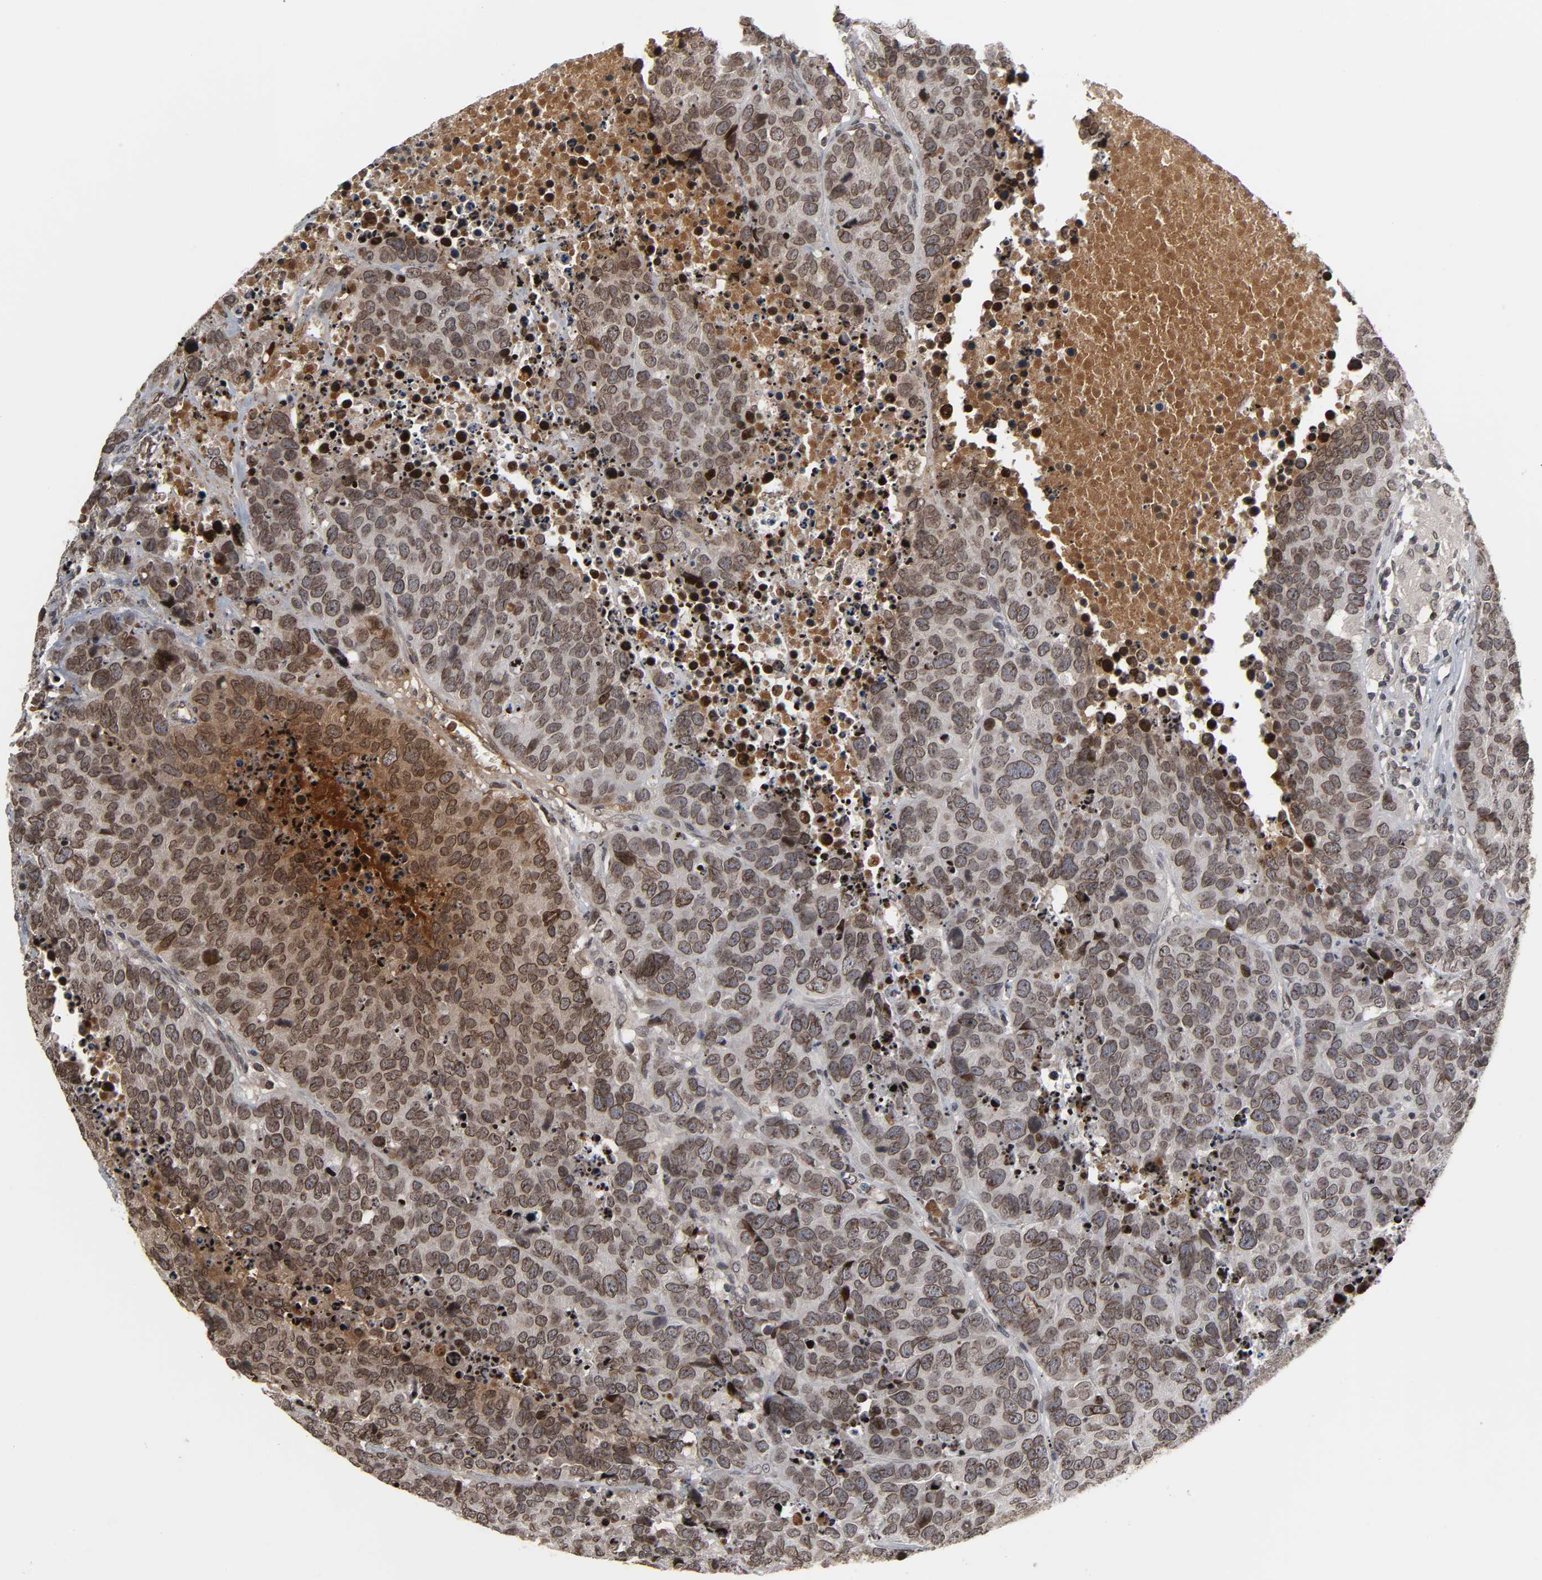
{"staining": {"intensity": "strong", "quantity": ">75%", "location": "cytoplasmic/membranous,nuclear"}, "tissue": "carcinoid", "cell_type": "Tumor cells", "image_type": "cancer", "snomed": [{"axis": "morphology", "description": "Carcinoid, malignant, NOS"}, {"axis": "topography", "description": "Lung"}], "caption": "Malignant carcinoid stained with a protein marker demonstrates strong staining in tumor cells.", "gene": "CPN2", "patient": {"sex": "male", "age": 60}}